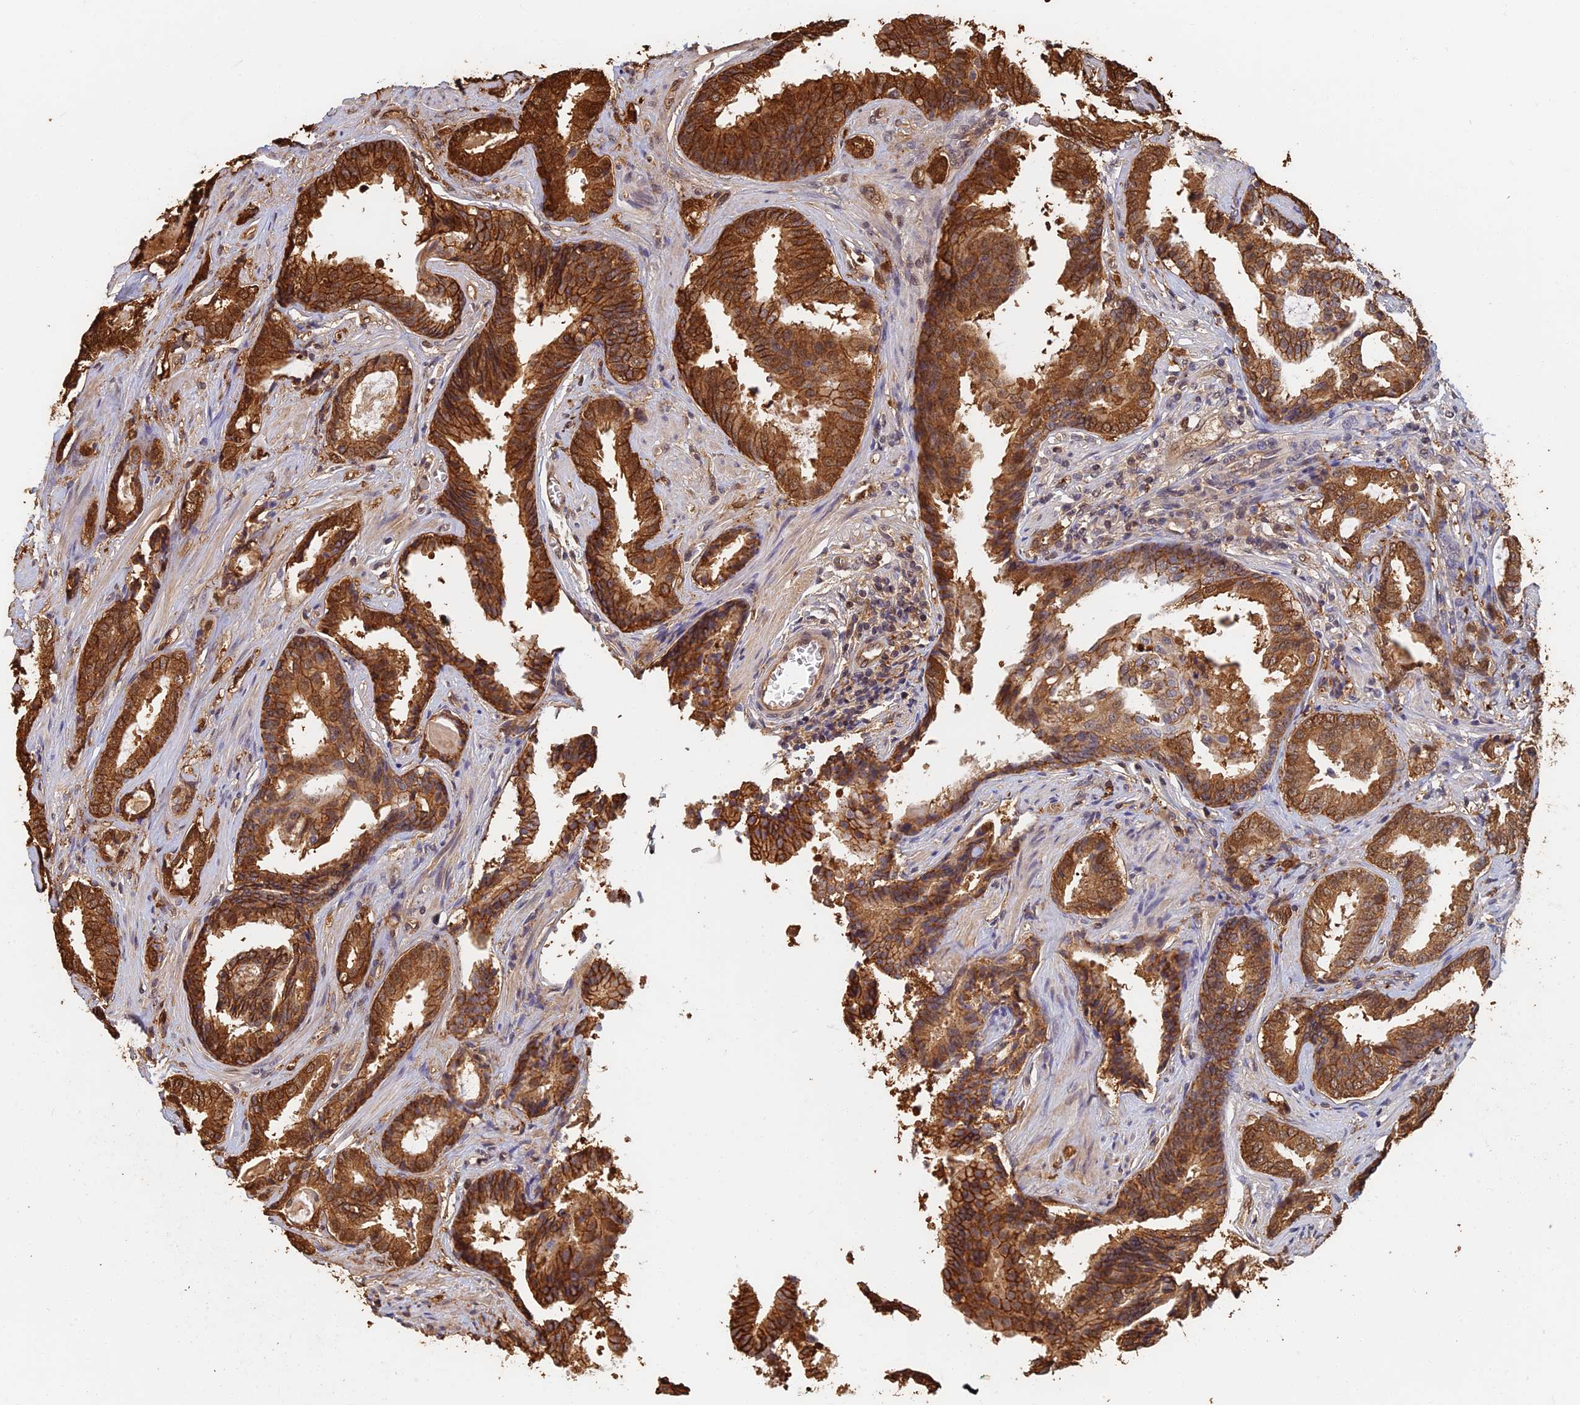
{"staining": {"intensity": "strong", "quantity": ">75%", "location": "cytoplasmic/membranous"}, "tissue": "prostate cancer", "cell_type": "Tumor cells", "image_type": "cancer", "snomed": [{"axis": "morphology", "description": "Adenocarcinoma, High grade"}, {"axis": "topography", "description": "Prostate"}], "caption": "A histopathology image of high-grade adenocarcinoma (prostate) stained for a protein shows strong cytoplasmic/membranous brown staining in tumor cells. (DAB (3,3'-diaminobenzidine) IHC with brightfield microscopy, high magnification).", "gene": "LRRN3", "patient": {"sex": "male", "age": 63}}